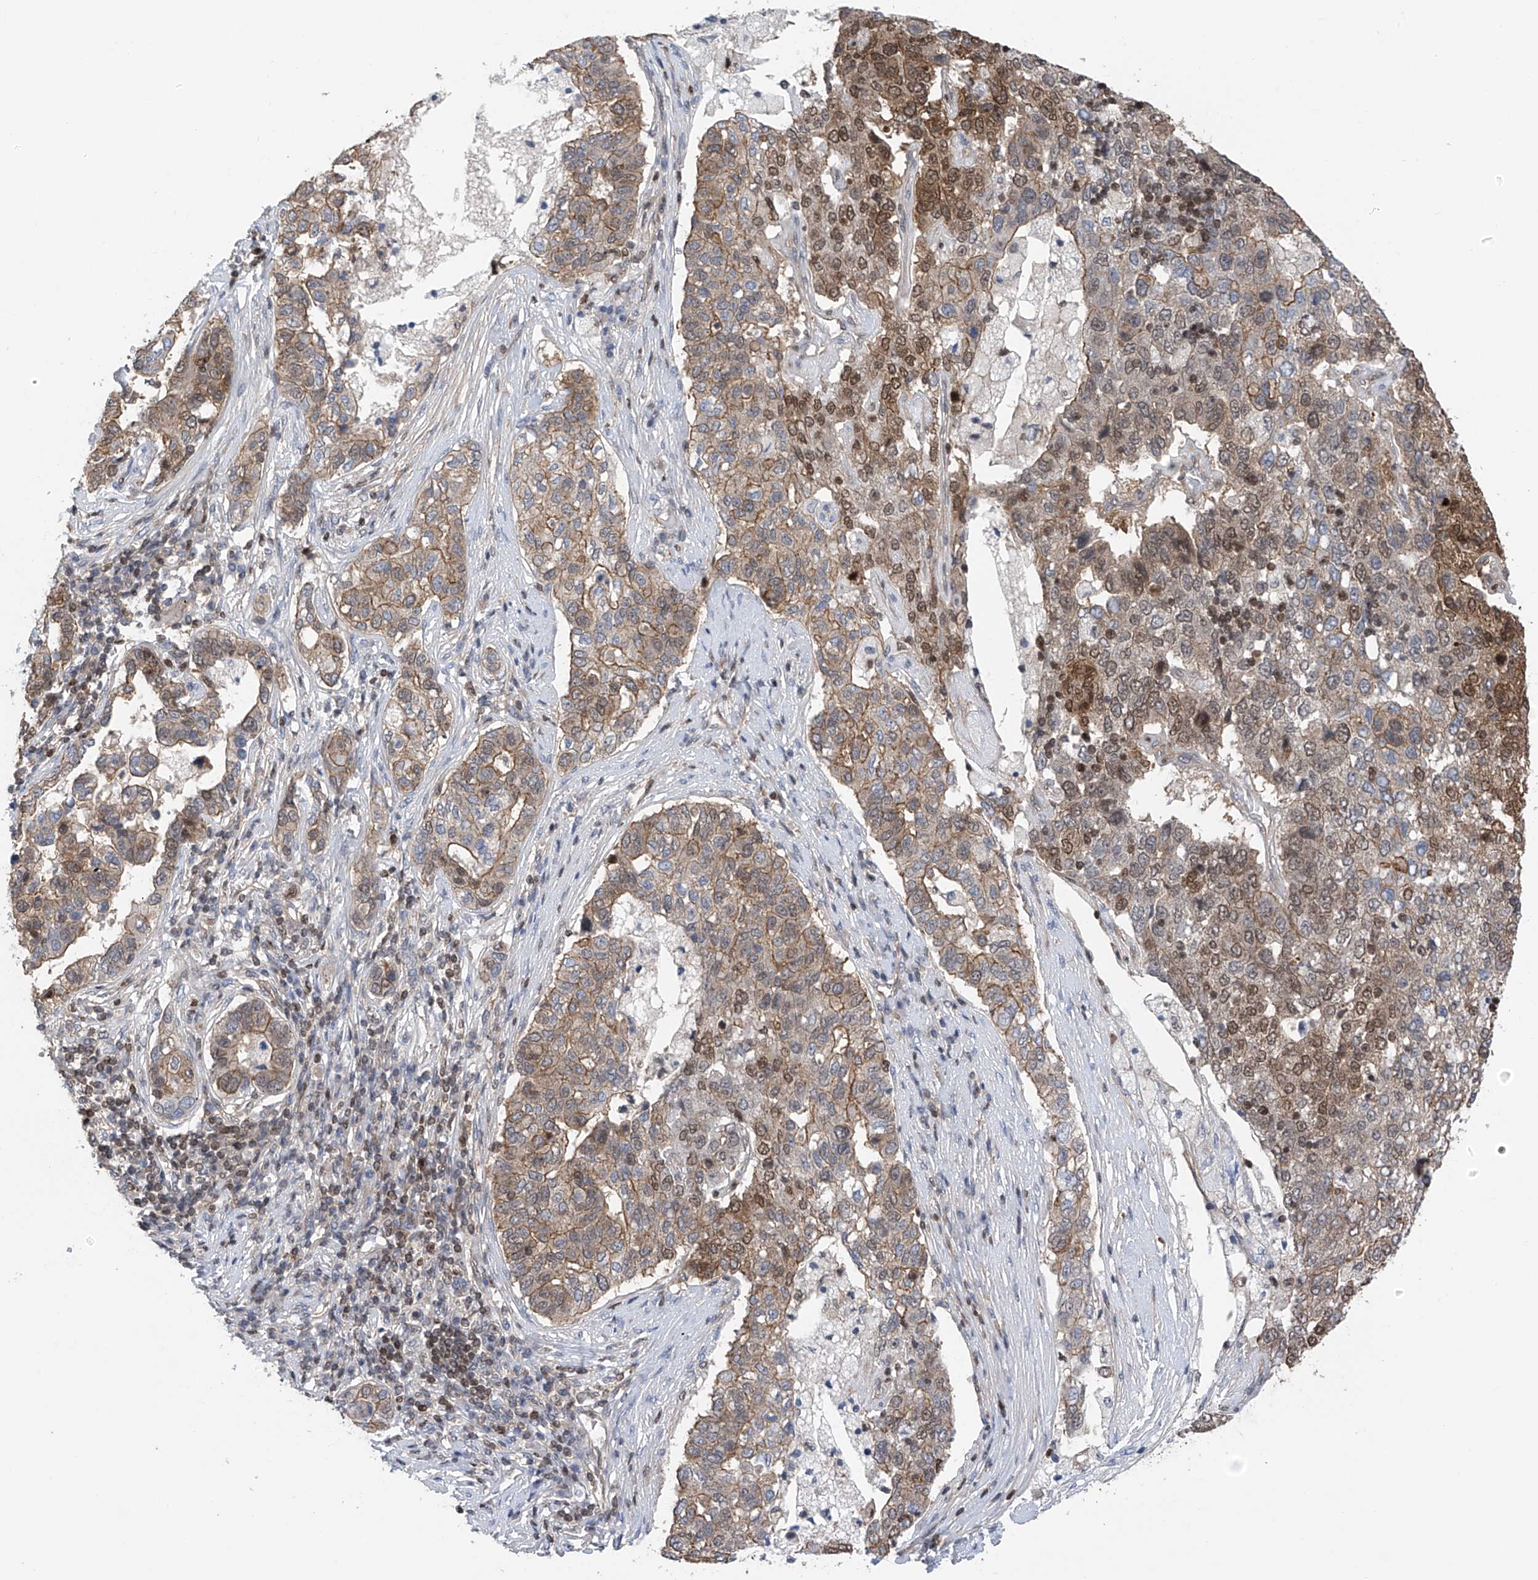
{"staining": {"intensity": "weak", "quantity": "25%-75%", "location": "cytoplasmic/membranous,nuclear"}, "tissue": "pancreatic cancer", "cell_type": "Tumor cells", "image_type": "cancer", "snomed": [{"axis": "morphology", "description": "Adenocarcinoma, NOS"}, {"axis": "topography", "description": "Pancreas"}], "caption": "Immunohistochemistry of human pancreatic adenocarcinoma shows low levels of weak cytoplasmic/membranous and nuclear staining in approximately 25%-75% of tumor cells. The protein of interest is shown in brown color, while the nuclei are stained blue.", "gene": "DNAJC9", "patient": {"sex": "female", "age": 61}}